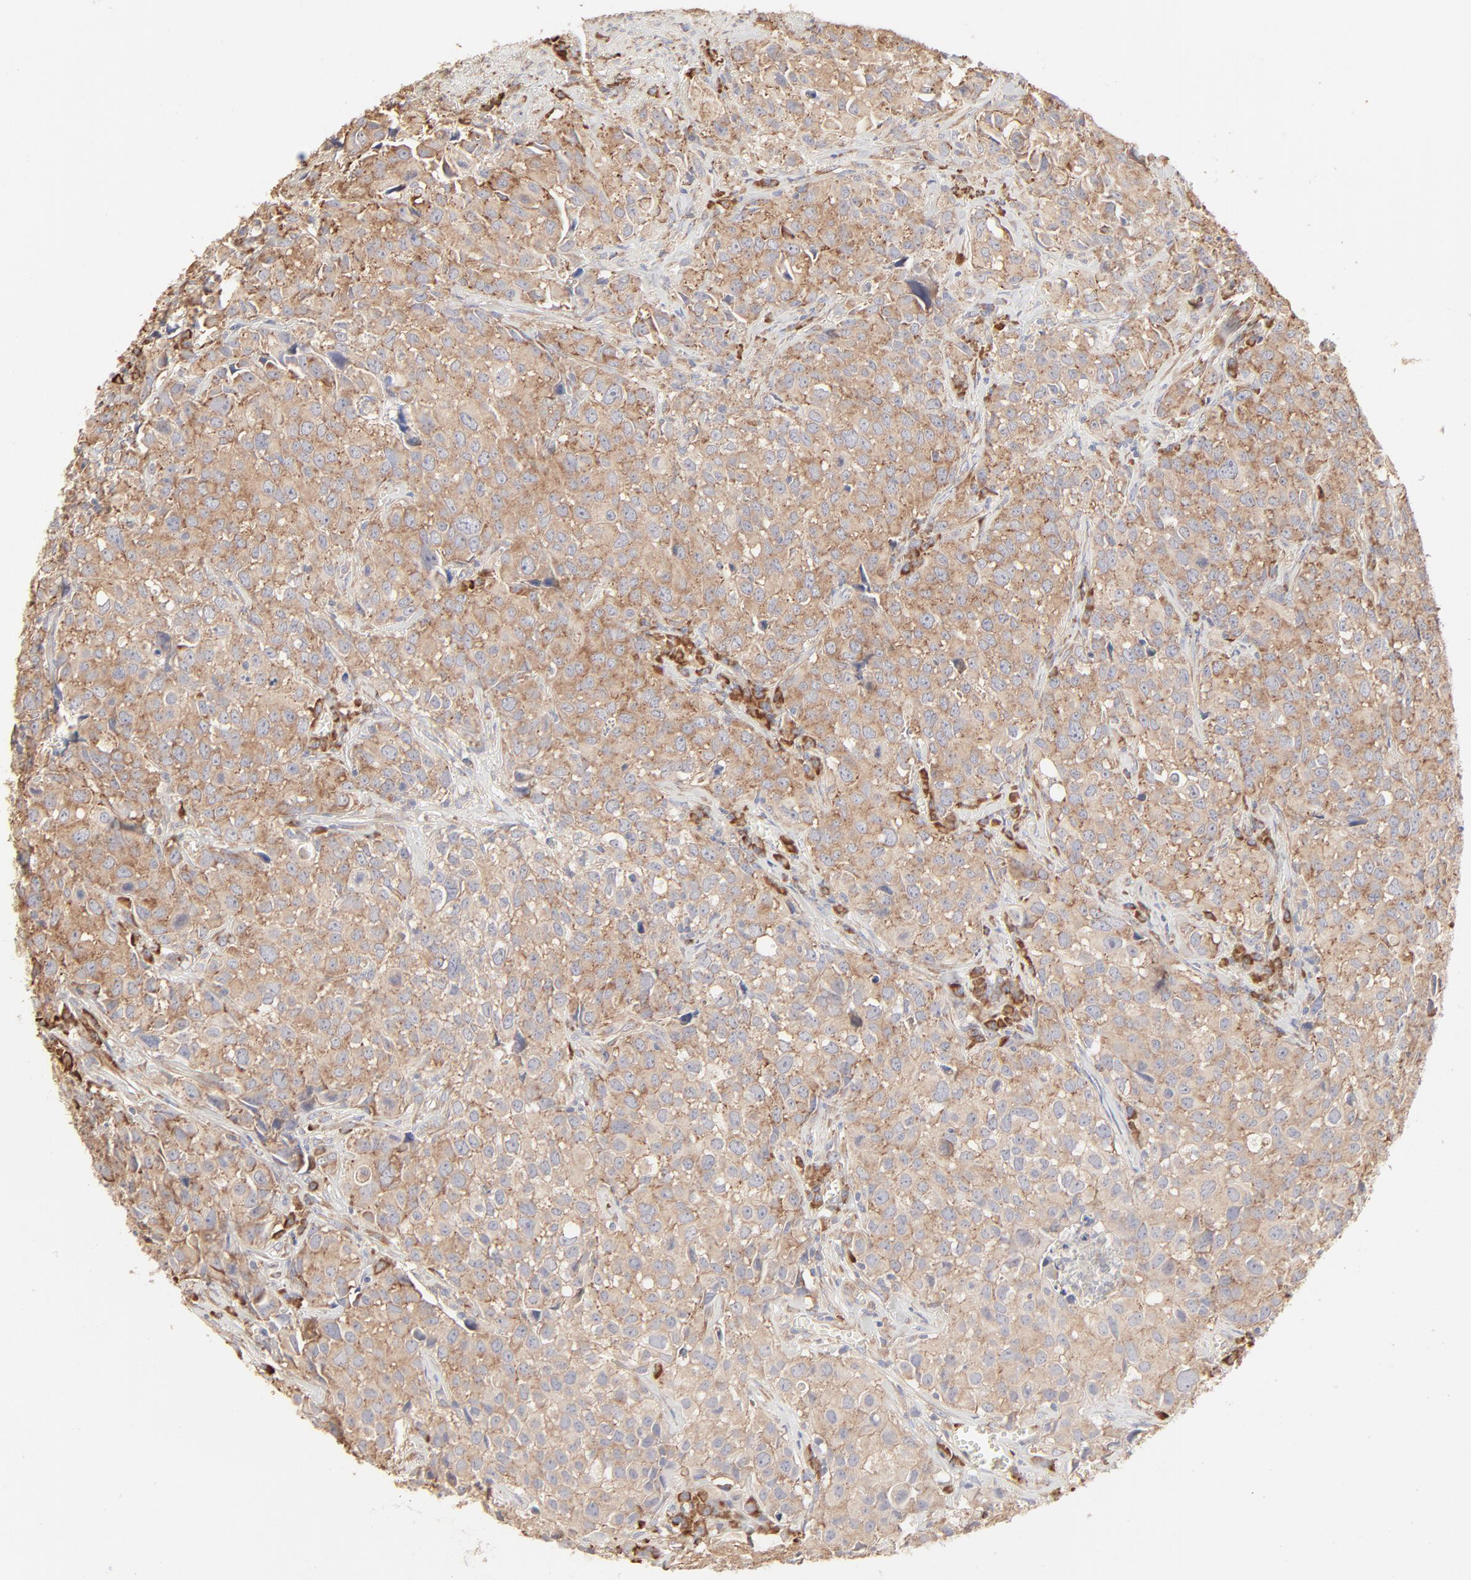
{"staining": {"intensity": "weak", "quantity": ">75%", "location": "cytoplasmic/membranous"}, "tissue": "urothelial cancer", "cell_type": "Tumor cells", "image_type": "cancer", "snomed": [{"axis": "morphology", "description": "Urothelial carcinoma, High grade"}, {"axis": "topography", "description": "Urinary bladder"}], "caption": "Protein staining by immunohistochemistry (IHC) demonstrates weak cytoplasmic/membranous positivity in about >75% of tumor cells in urothelial carcinoma (high-grade). The protein of interest is shown in brown color, while the nuclei are stained blue.", "gene": "RPS20", "patient": {"sex": "female", "age": 75}}